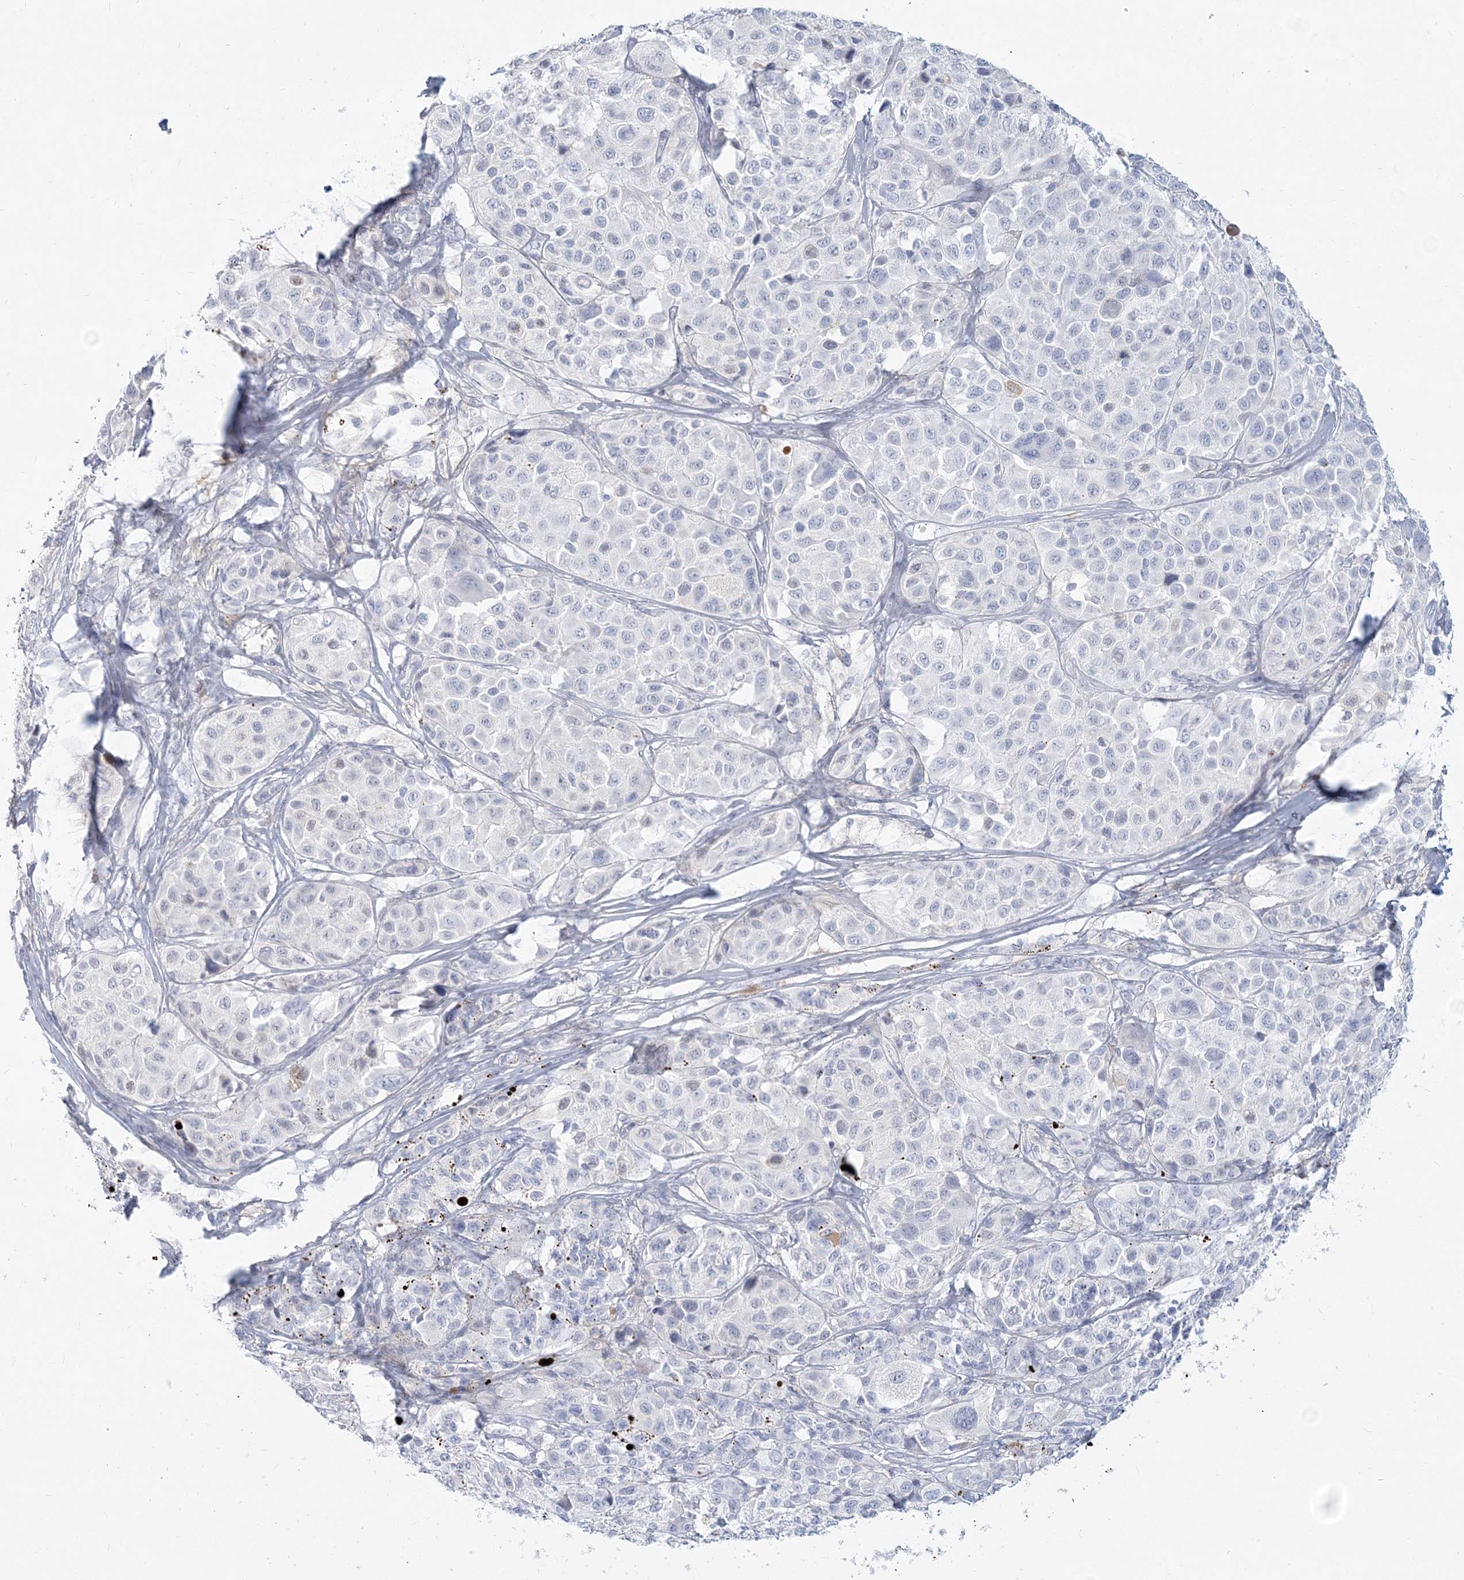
{"staining": {"intensity": "negative", "quantity": "none", "location": "none"}, "tissue": "melanoma", "cell_type": "Tumor cells", "image_type": "cancer", "snomed": [{"axis": "morphology", "description": "Malignant melanoma, NOS"}, {"axis": "topography", "description": "Skin of trunk"}], "caption": "The image demonstrates no significant staining in tumor cells of melanoma.", "gene": "CSN1S1", "patient": {"sex": "male", "age": 71}}